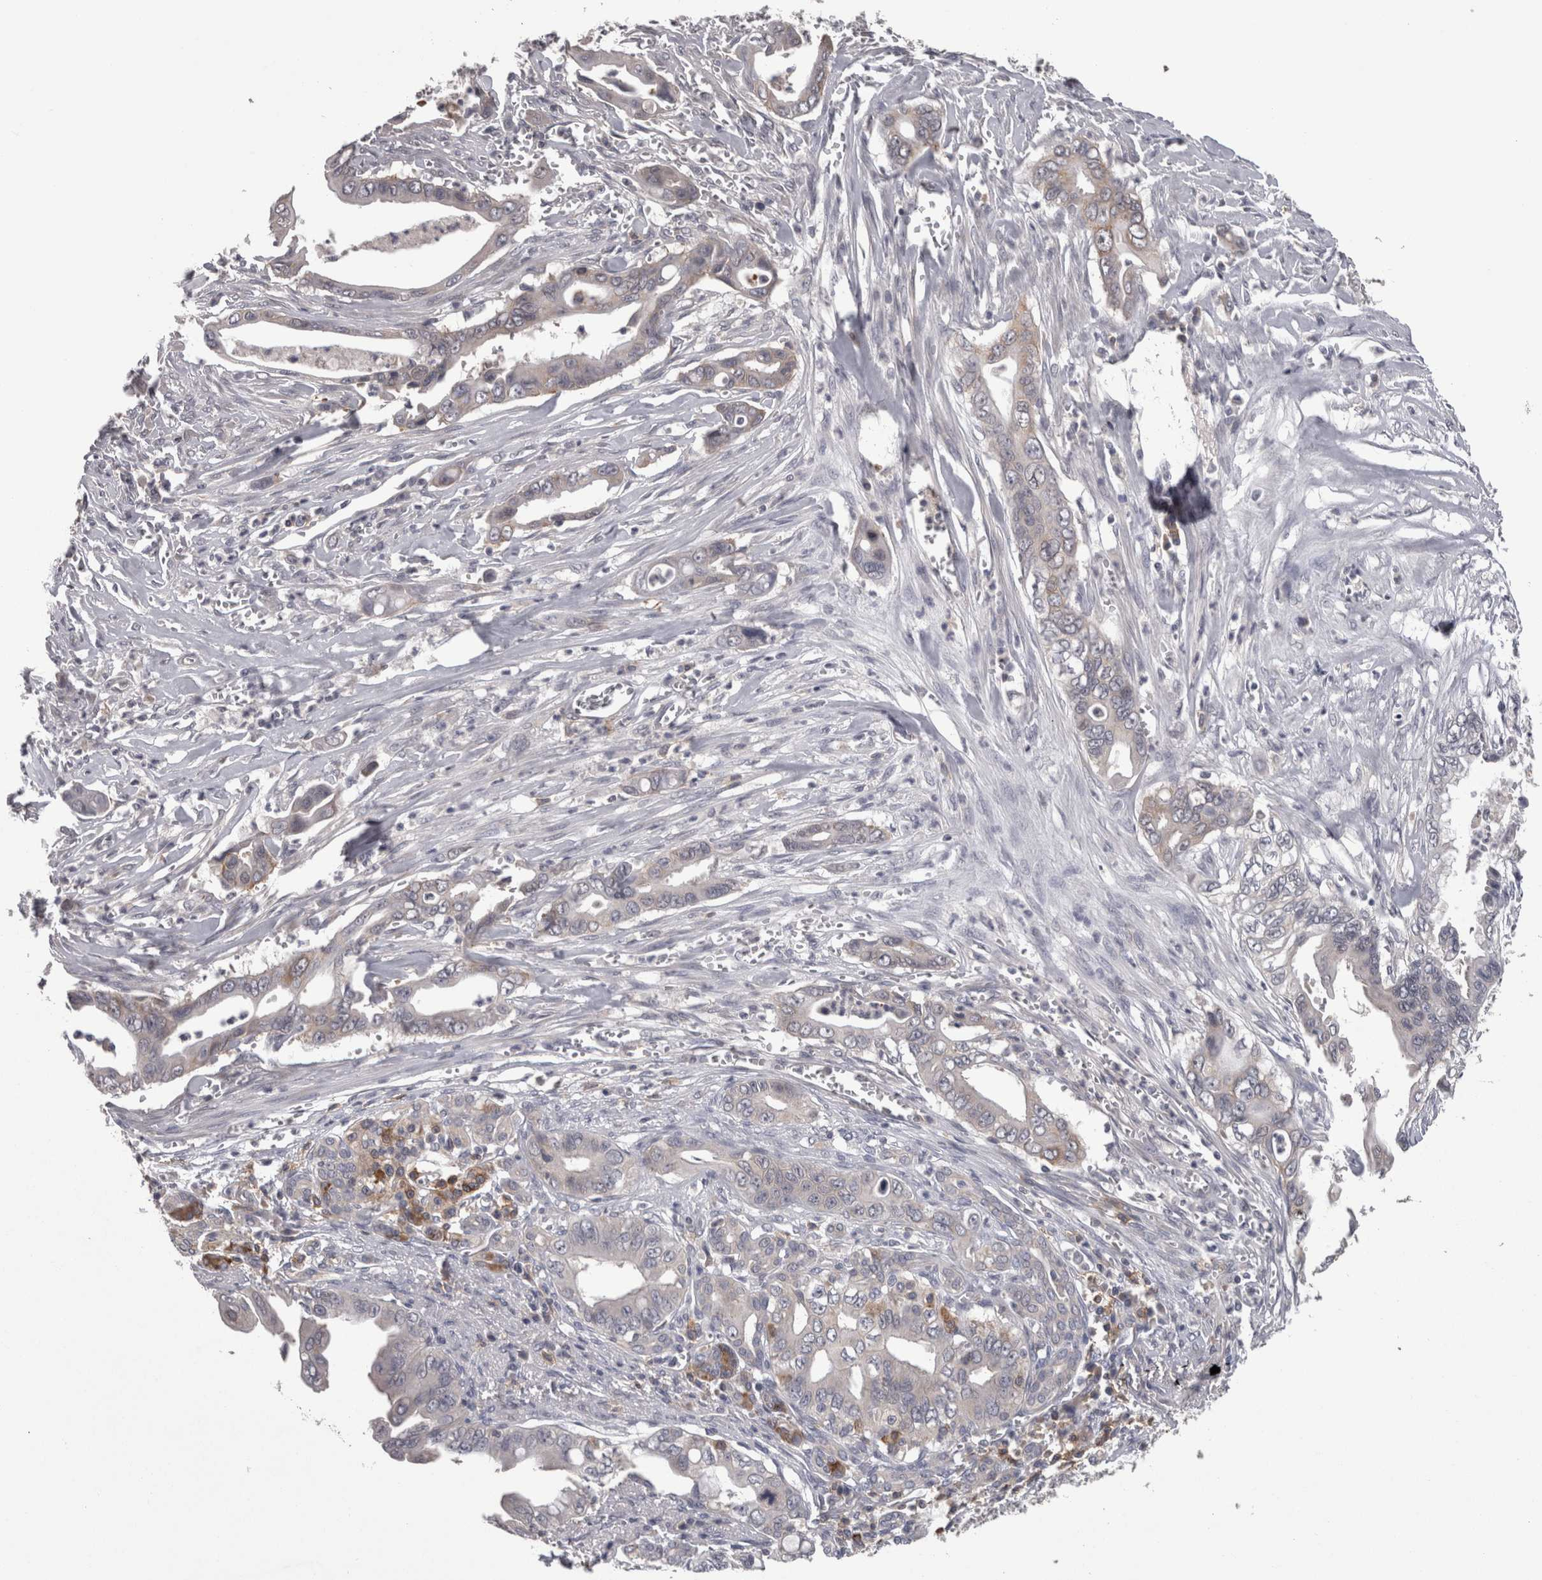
{"staining": {"intensity": "negative", "quantity": "none", "location": "none"}, "tissue": "pancreatic cancer", "cell_type": "Tumor cells", "image_type": "cancer", "snomed": [{"axis": "morphology", "description": "Adenocarcinoma, NOS"}, {"axis": "topography", "description": "Pancreas"}], "caption": "Pancreatic adenocarcinoma was stained to show a protein in brown. There is no significant staining in tumor cells. (Immunohistochemistry, brightfield microscopy, high magnification).", "gene": "PON3", "patient": {"sex": "male", "age": 59}}